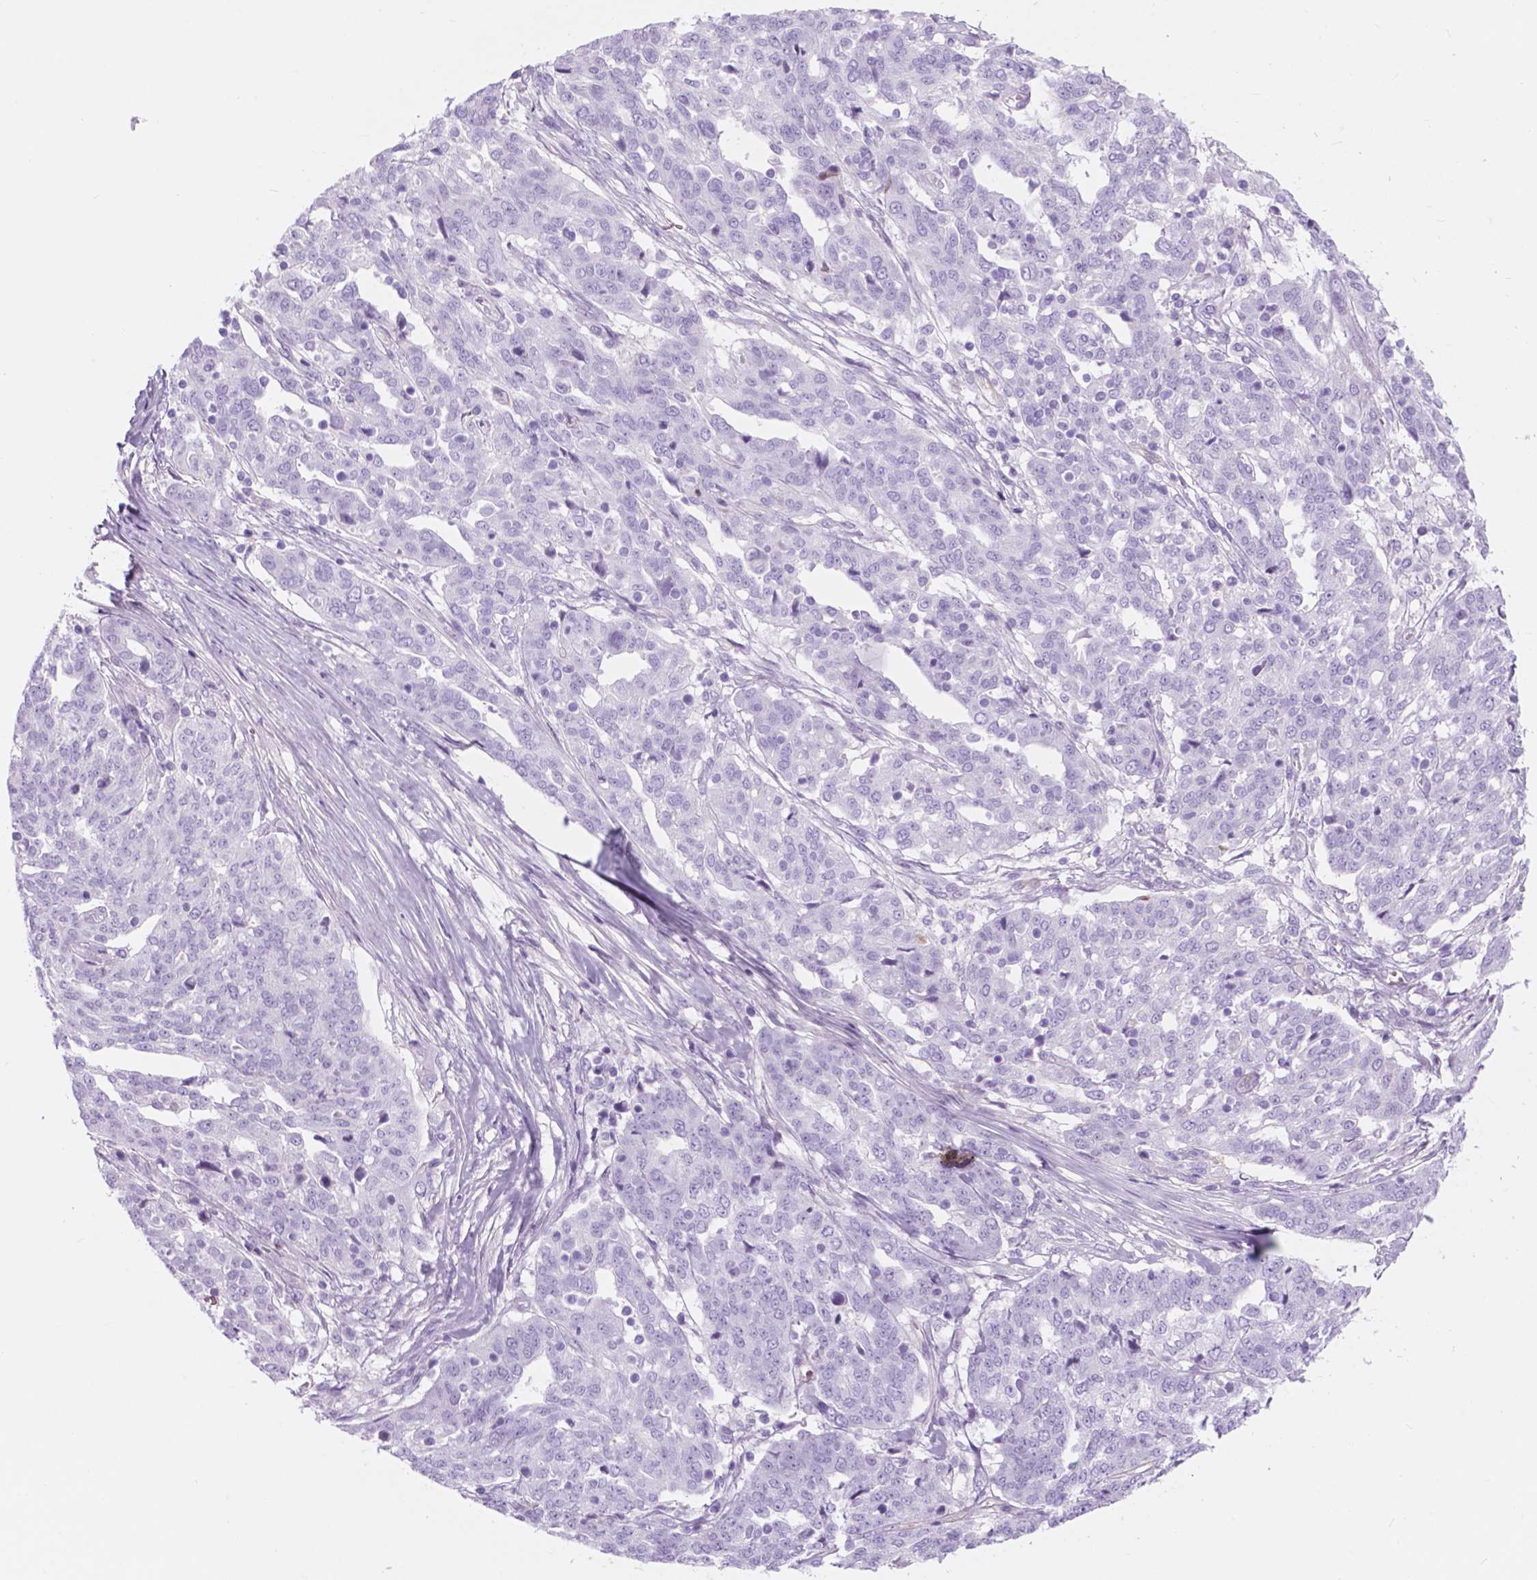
{"staining": {"intensity": "negative", "quantity": "none", "location": "none"}, "tissue": "ovarian cancer", "cell_type": "Tumor cells", "image_type": "cancer", "snomed": [{"axis": "morphology", "description": "Cystadenocarcinoma, serous, NOS"}, {"axis": "topography", "description": "Ovary"}], "caption": "Tumor cells are negative for brown protein staining in ovarian cancer.", "gene": "FXYD2", "patient": {"sex": "female", "age": 67}}